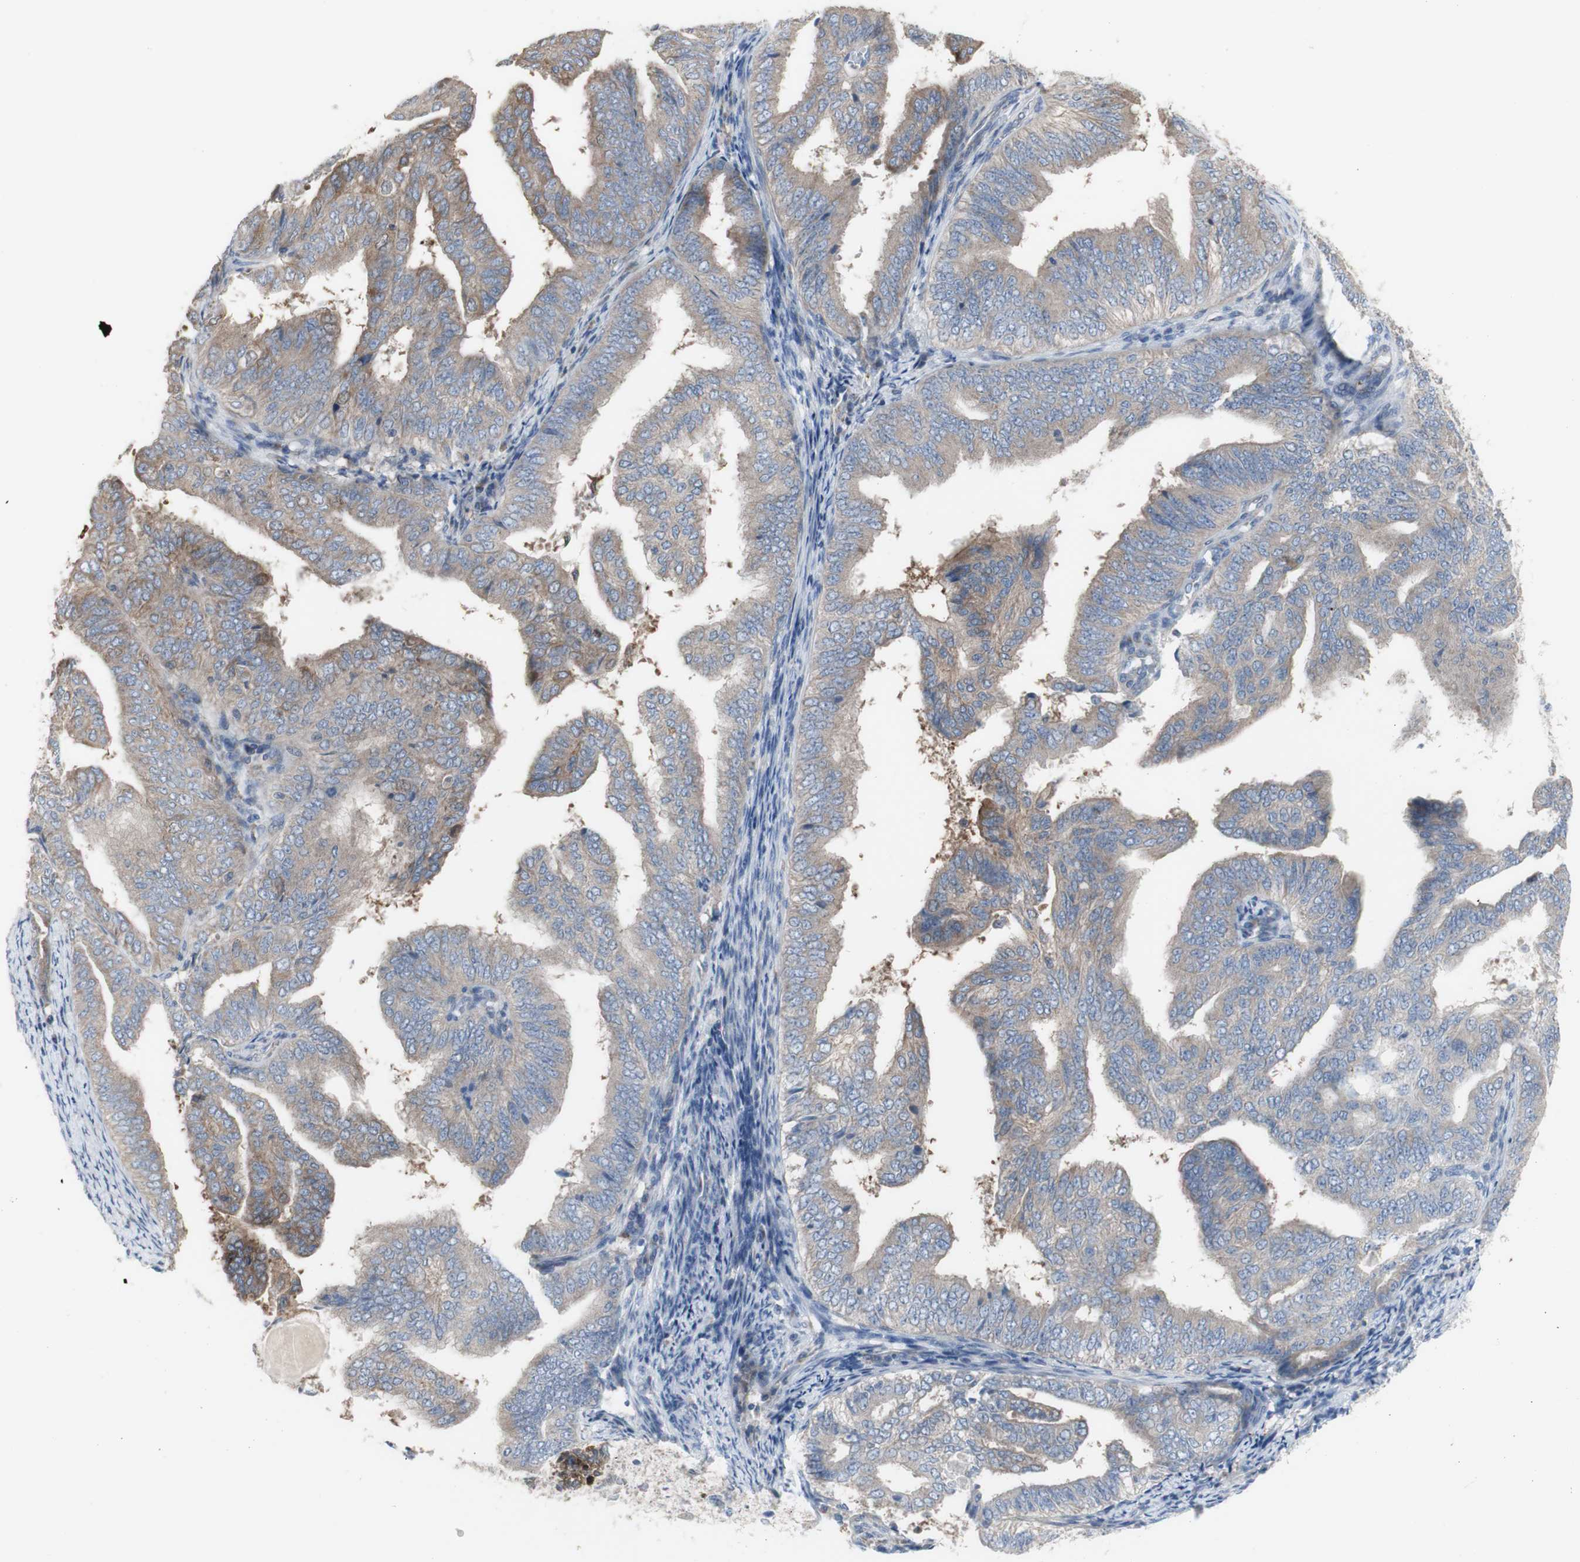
{"staining": {"intensity": "weak", "quantity": "25%-75%", "location": "cytoplasmic/membranous"}, "tissue": "endometrial cancer", "cell_type": "Tumor cells", "image_type": "cancer", "snomed": [{"axis": "morphology", "description": "Adenocarcinoma, NOS"}, {"axis": "topography", "description": "Endometrium"}], "caption": "Protein staining of endometrial cancer (adenocarcinoma) tissue exhibits weak cytoplasmic/membranous staining in about 25%-75% of tumor cells.", "gene": "C3orf52", "patient": {"sex": "female", "age": 58}}